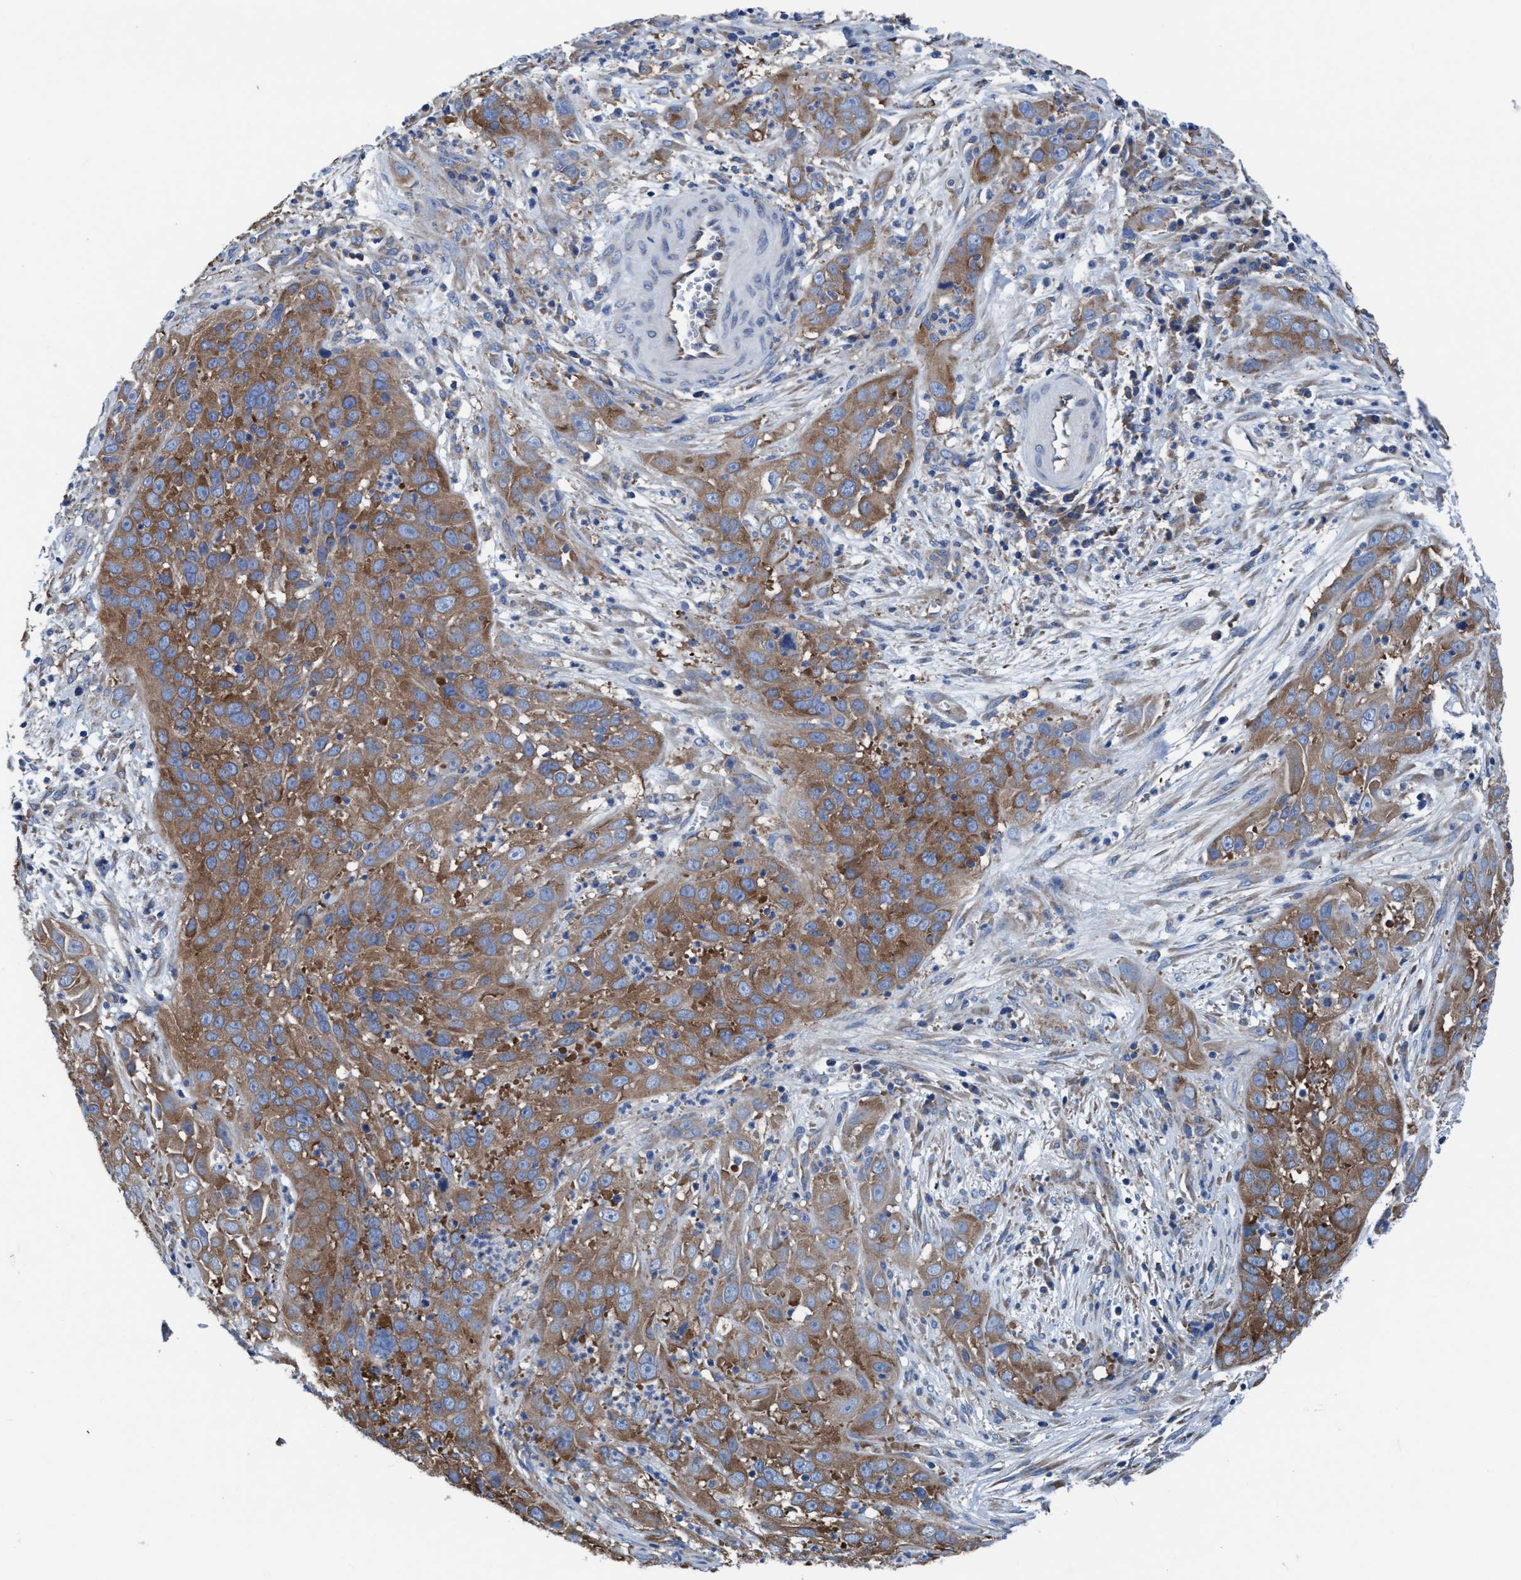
{"staining": {"intensity": "moderate", "quantity": ">75%", "location": "cytoplasmic/membranous"}, "tissue": "cervical cancer", "cell_type": "Tumor cells", "image_type": "cancer", "snomed": [{"axis": "morphology", "description": "Squamous cell carcinoma, NOS"}, {"axis": "topography", "description": "Cervix"}], "caption": "Tumor cells show medium levels of moderate cytoplasmic/membranous staining in about >75% of cells in human cervical cancer.", "gene": "NMT1", "patient": {"sex": "female", "age": 32}}